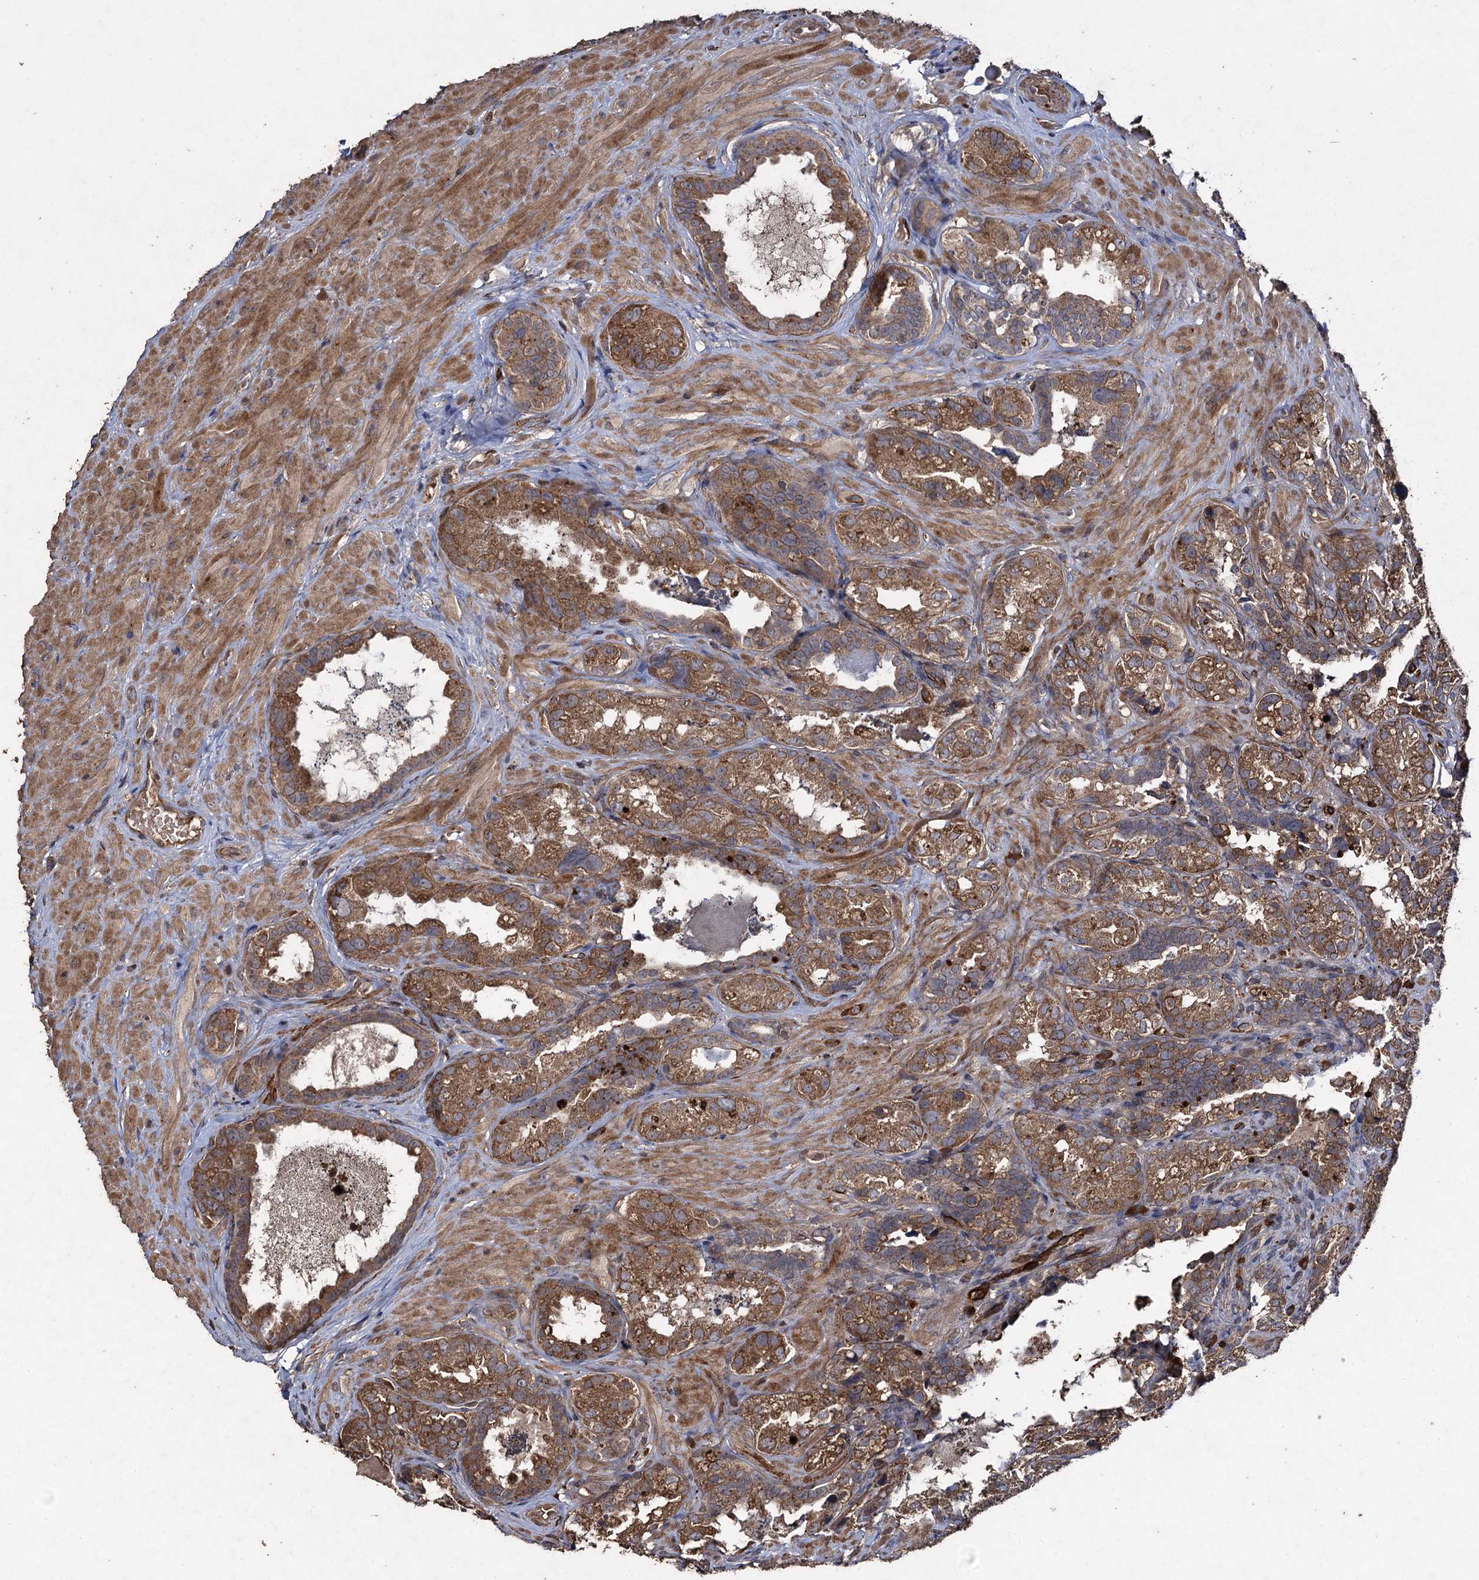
{"staining": {"intensity": "moderate", "quantity": ">75%", "location": "cytoplasmic/membranous"}, "tissue": "seminal vesicle", "cell_type": "Glandular cells", "image_type": "normal", "snomed": [{"axis": "morphology", "description": "Normal tissue, NOS"}, {"axis": "topography", "description": "Seminal veicle"}, {"axis": "topography", "description": "Peripheral nerve tissue"}], "caption": "Immunohistochemical staining of unremarkable human seminal vesicle displays >75% levels of moderate cytoplasmic/membranous protein expression in approximately >75% of glandular cells. The staining was performed using DAB (3,3'-diaminobenzidine) to visualize the protein expression in brown, while the nuclei were stained in blue with hematoxylin (Magnification: 20x).", "gene": "TXNDC11", "patient": {"sex": "male", "age": 67}}